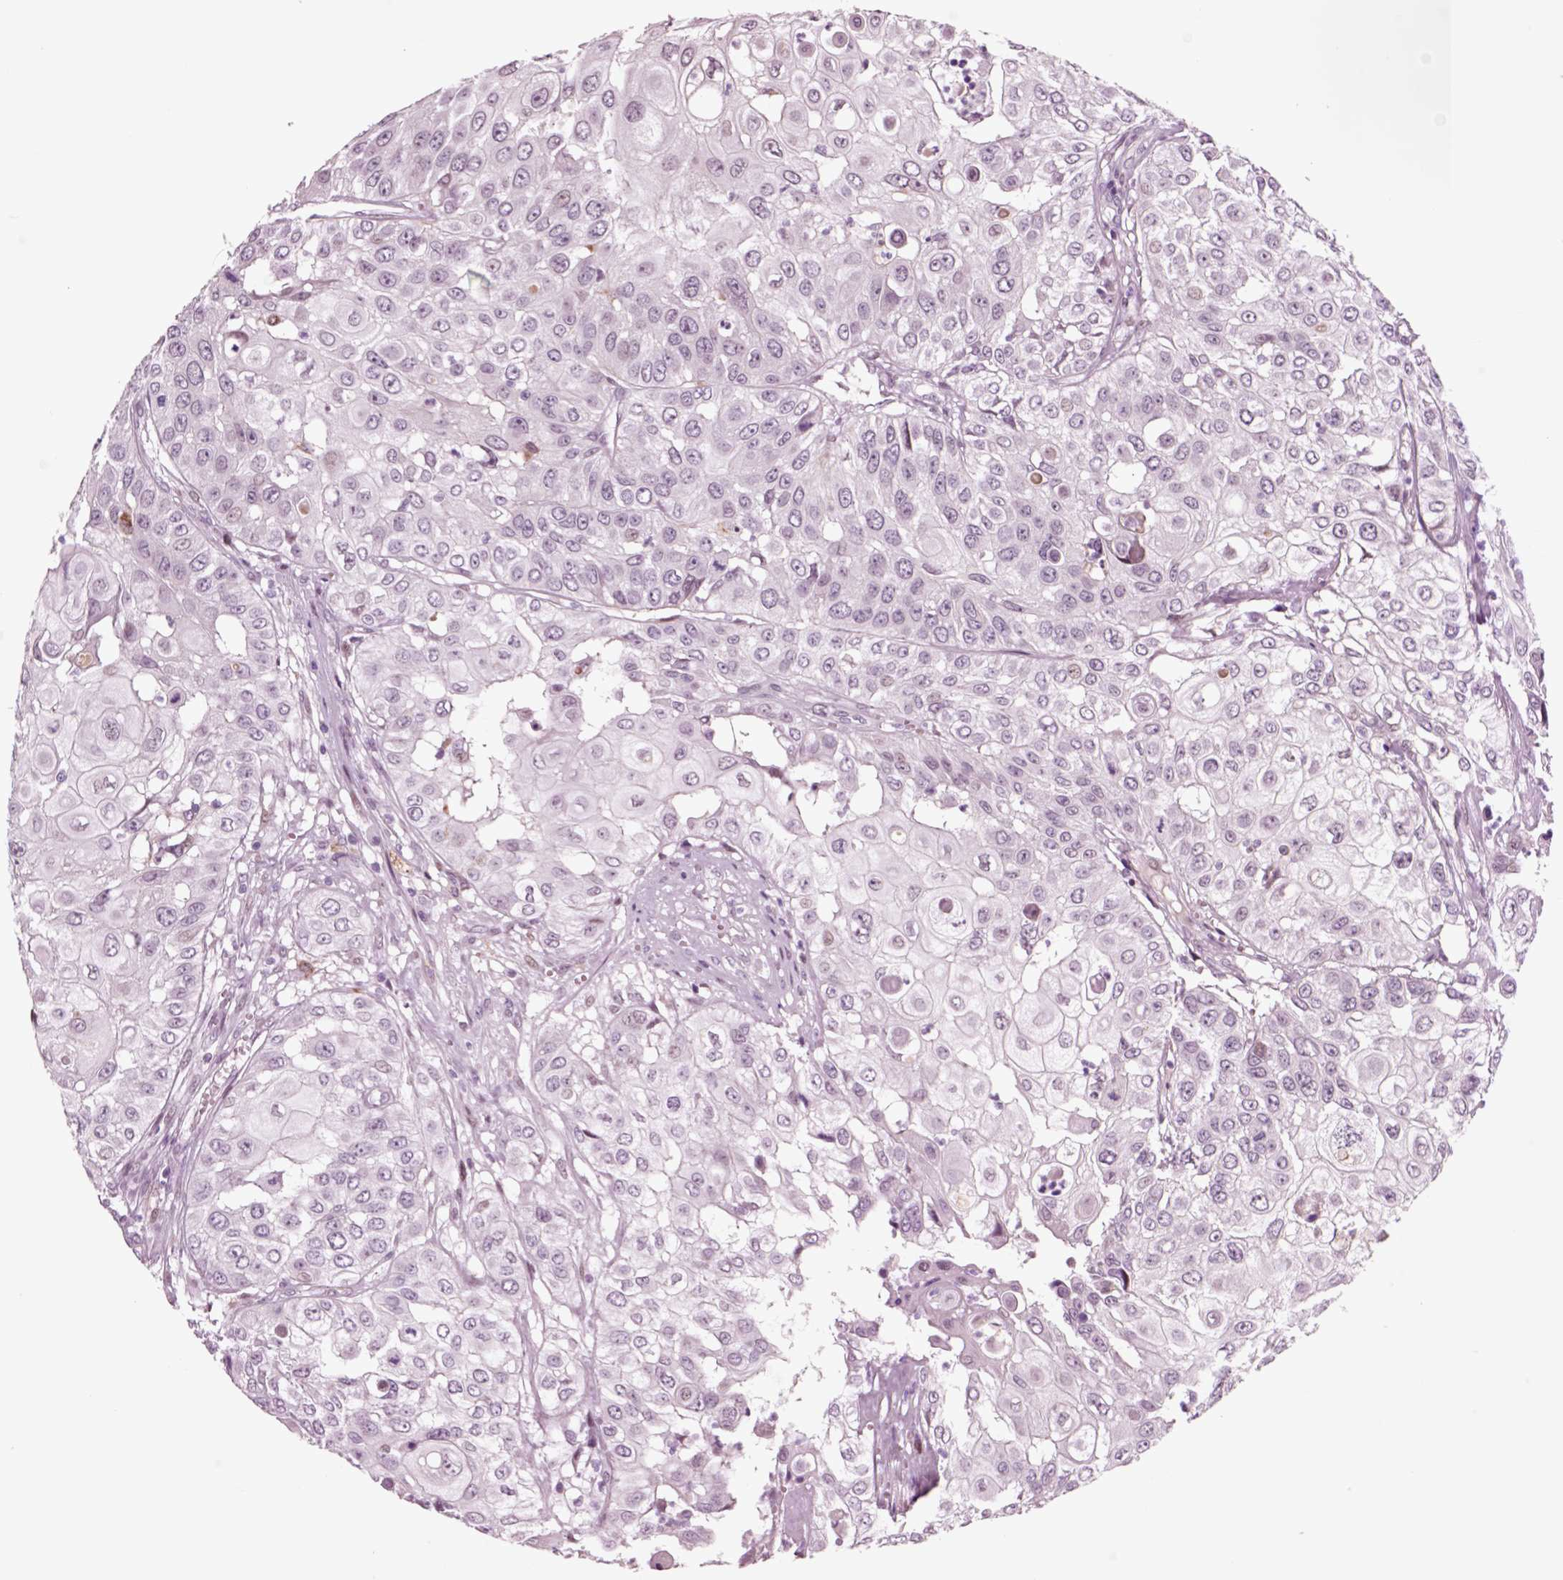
{"staining": {"intensity": "negative", "quantity": "none", "location": "none"}, "tissue": "urothelial cancer", "cell_type": "Tumor cells", "image_type": "cancer", "snomed": [{"axis": "morphology", "description": "Urothelial carcinoma, High grade"}, {"axis": "topography", "description": "Urinary bladder"}], "caption": "High magnification brightfield microscopy of urothelial cancer stained with DAB (brown) and counterstained with hematoxylin (blue): tumor cells show no significant expression. (DAB immunohistochemistry (IHC) with hematoxylin counter stain).", "gene": "CHGB", "patient": {"sex": "female", "age": 79}}